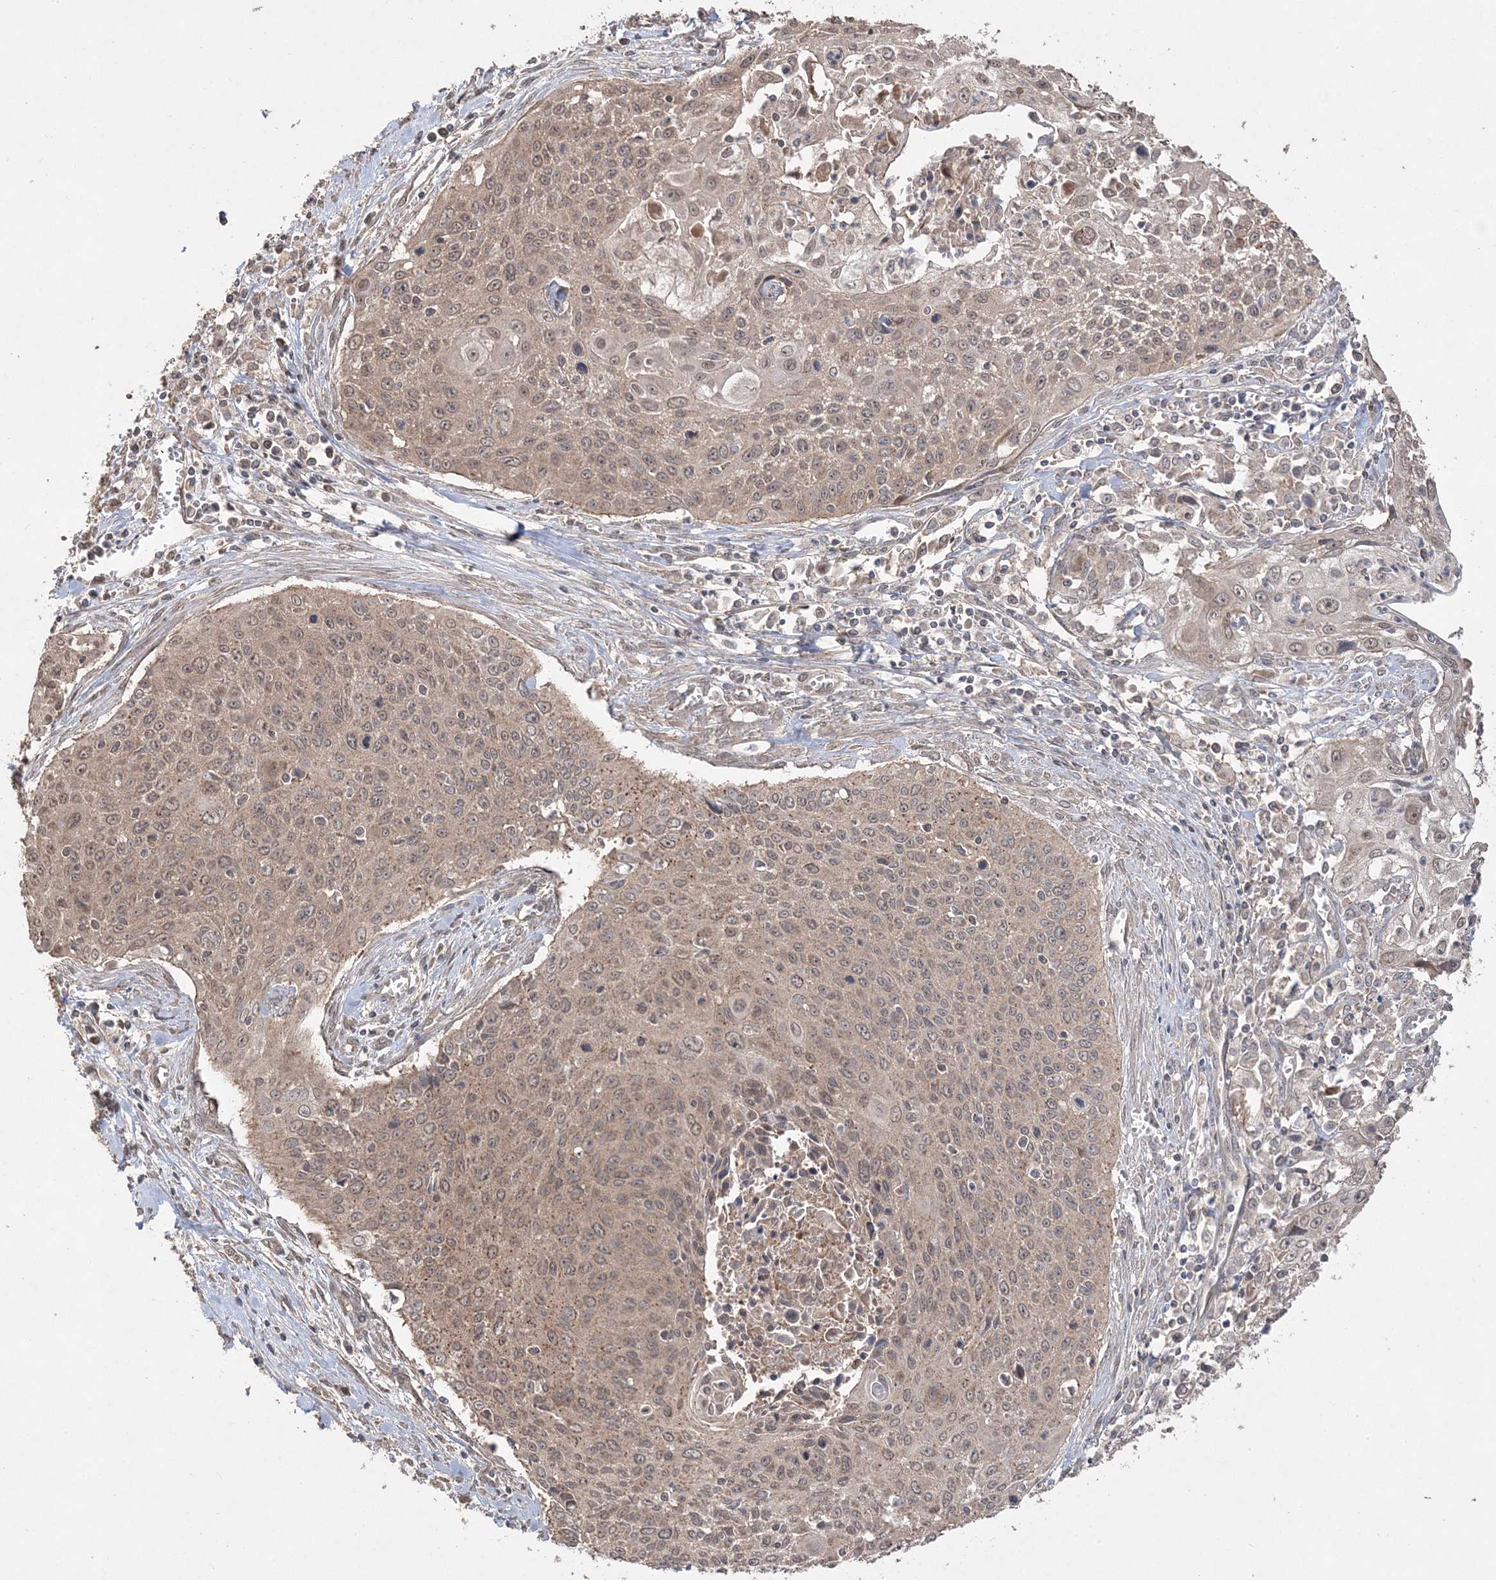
{"staining": {"intensity": "weak", "quantity": "25%-75%", "location": "cytoplasmic/membranous,nuclear"}, "tissue": "cervical cancer", "cell_type": "Tumor cells", "image_type": "cancer", "snomed": [{"axis": "morphology", "description": "Squamous cell carcinoma, NOS"}, {"axis": "topography", "description": "Cervix"}], "caption": "DAB (3,3'-diaminobenzidine) immunohistochemical staining of human cervical cancer (squamous cell carcinoma) reveals weak cytoplasmic/membranous and nuclear protein staining in about 25%-75% of tumor cells.", "gene": "EHHADH", "patient": {"sex": "female", "age": 55}}